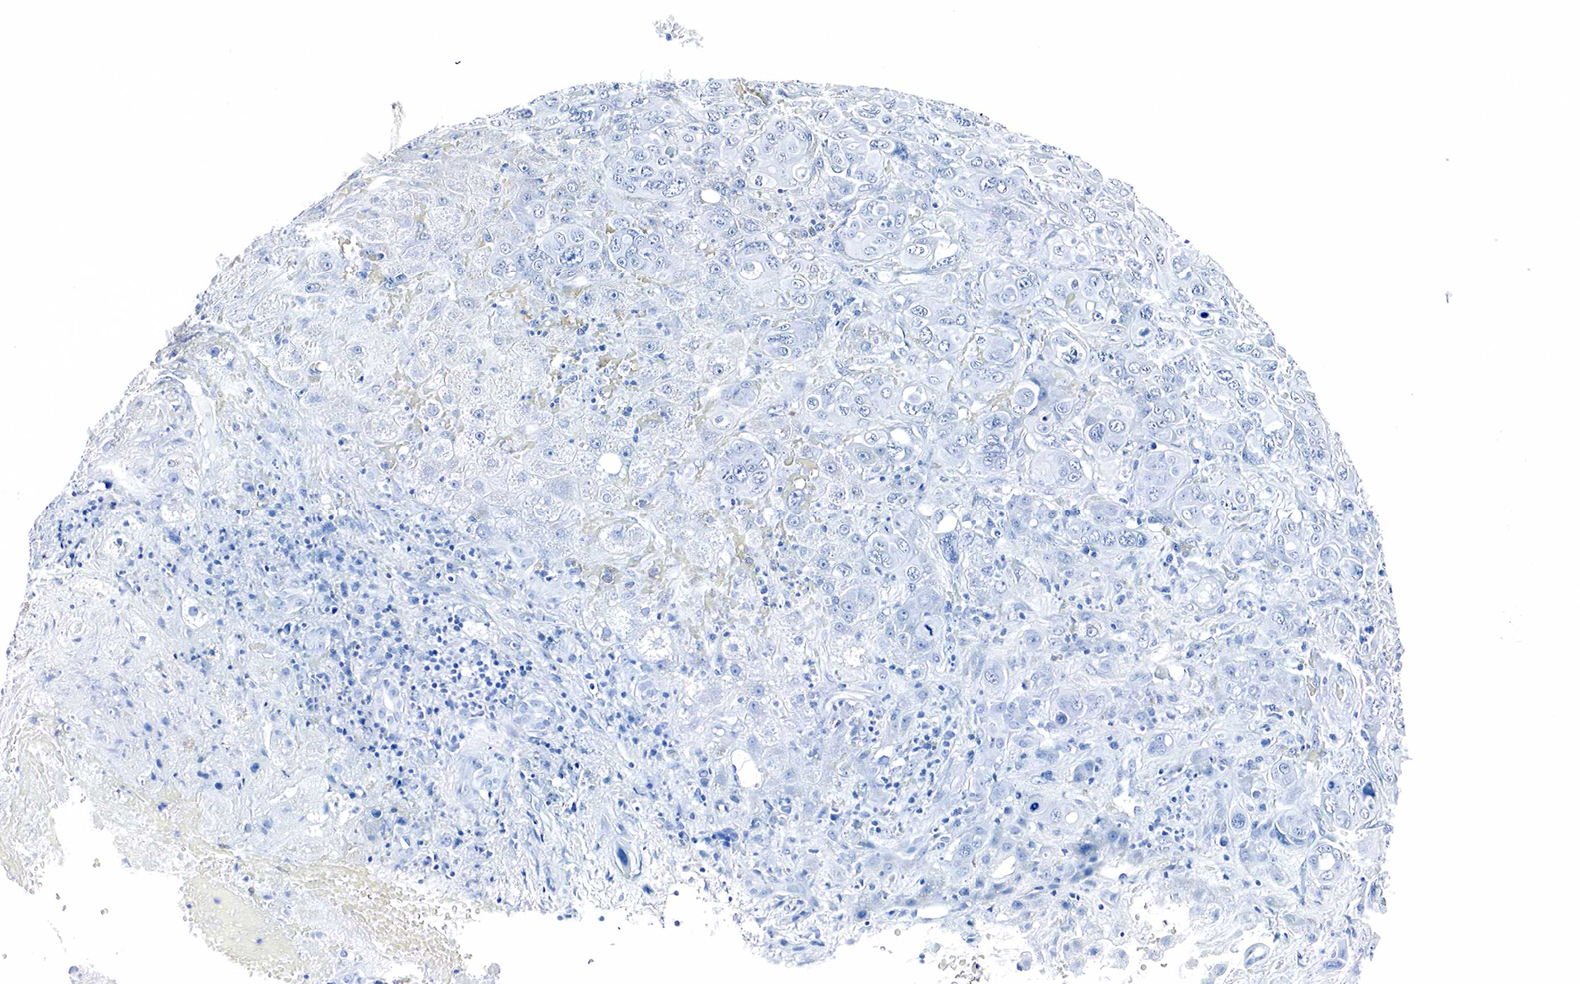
{"staining": {"intensity": "negative", "quantity": "none", "location": "none"}, "tissue": "stomach cancer", "cell_type": "Tumor cells", "image_type": "cancer", "snomed": [{"axis": "morphology", "description": "Adenocarcinoma, NOS"}, {"axis": "topography", "description": "Pancreas"}, {"axis": "topography", "description": "Stomach, upper"}], "caption": "A high-resolution image shows IHC staining of stomach cancer (adenocarcinoma), which displays no significant staining in tumor cells.", "gene": "GAST", "patient": {"sex": "male", "age": 77}}